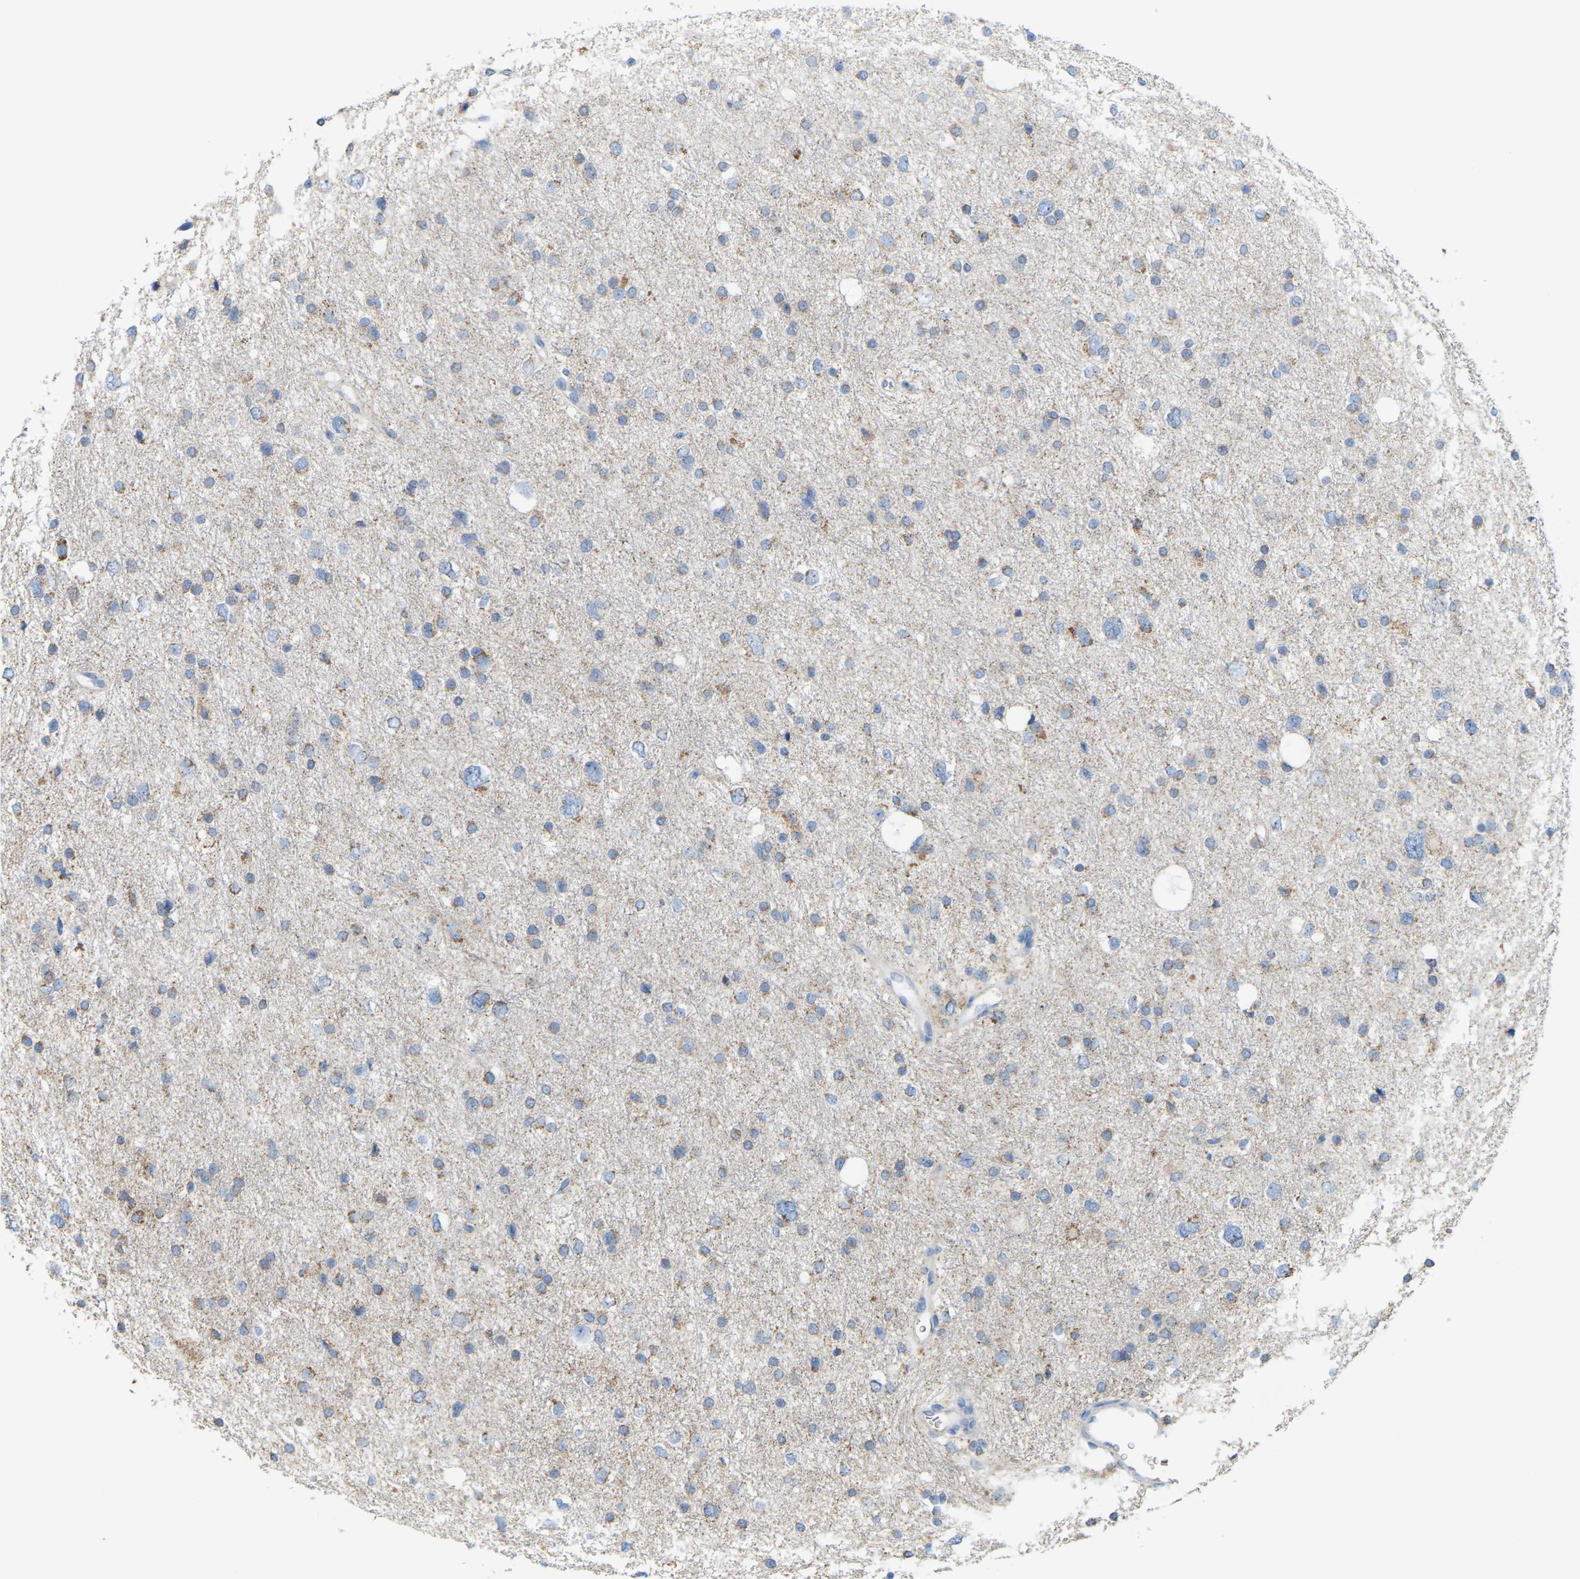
{"staining": {"intensity": "weak", "quantity": "25%-75%", "location": "cytoplasmic/membranous"}, "tissue": "glioma", "cell_type": "Tumor cells", "image_type": "cancer", "snomed": [{"axis": "morphology", "description": "Glioma, malignant, Low grade"}, {"axis": "topography", "description": "Brain"}], "caption": "Immunohistochemistry staining of malignant glioma (low-grade), which shows low levels of weak cytoplasmic/membranous positivity in about 25%-75% of tumor cells indicating weak cytoplasmic/membranous protein expression. The staining was performed using DAB (3,3'-diaminobenzidine) (brown) for protein detection and nuclei were counterstained in hematoxylin (blue).", "gene": "SERPINB5", "patient": {"sex": "female", "age": 37}}